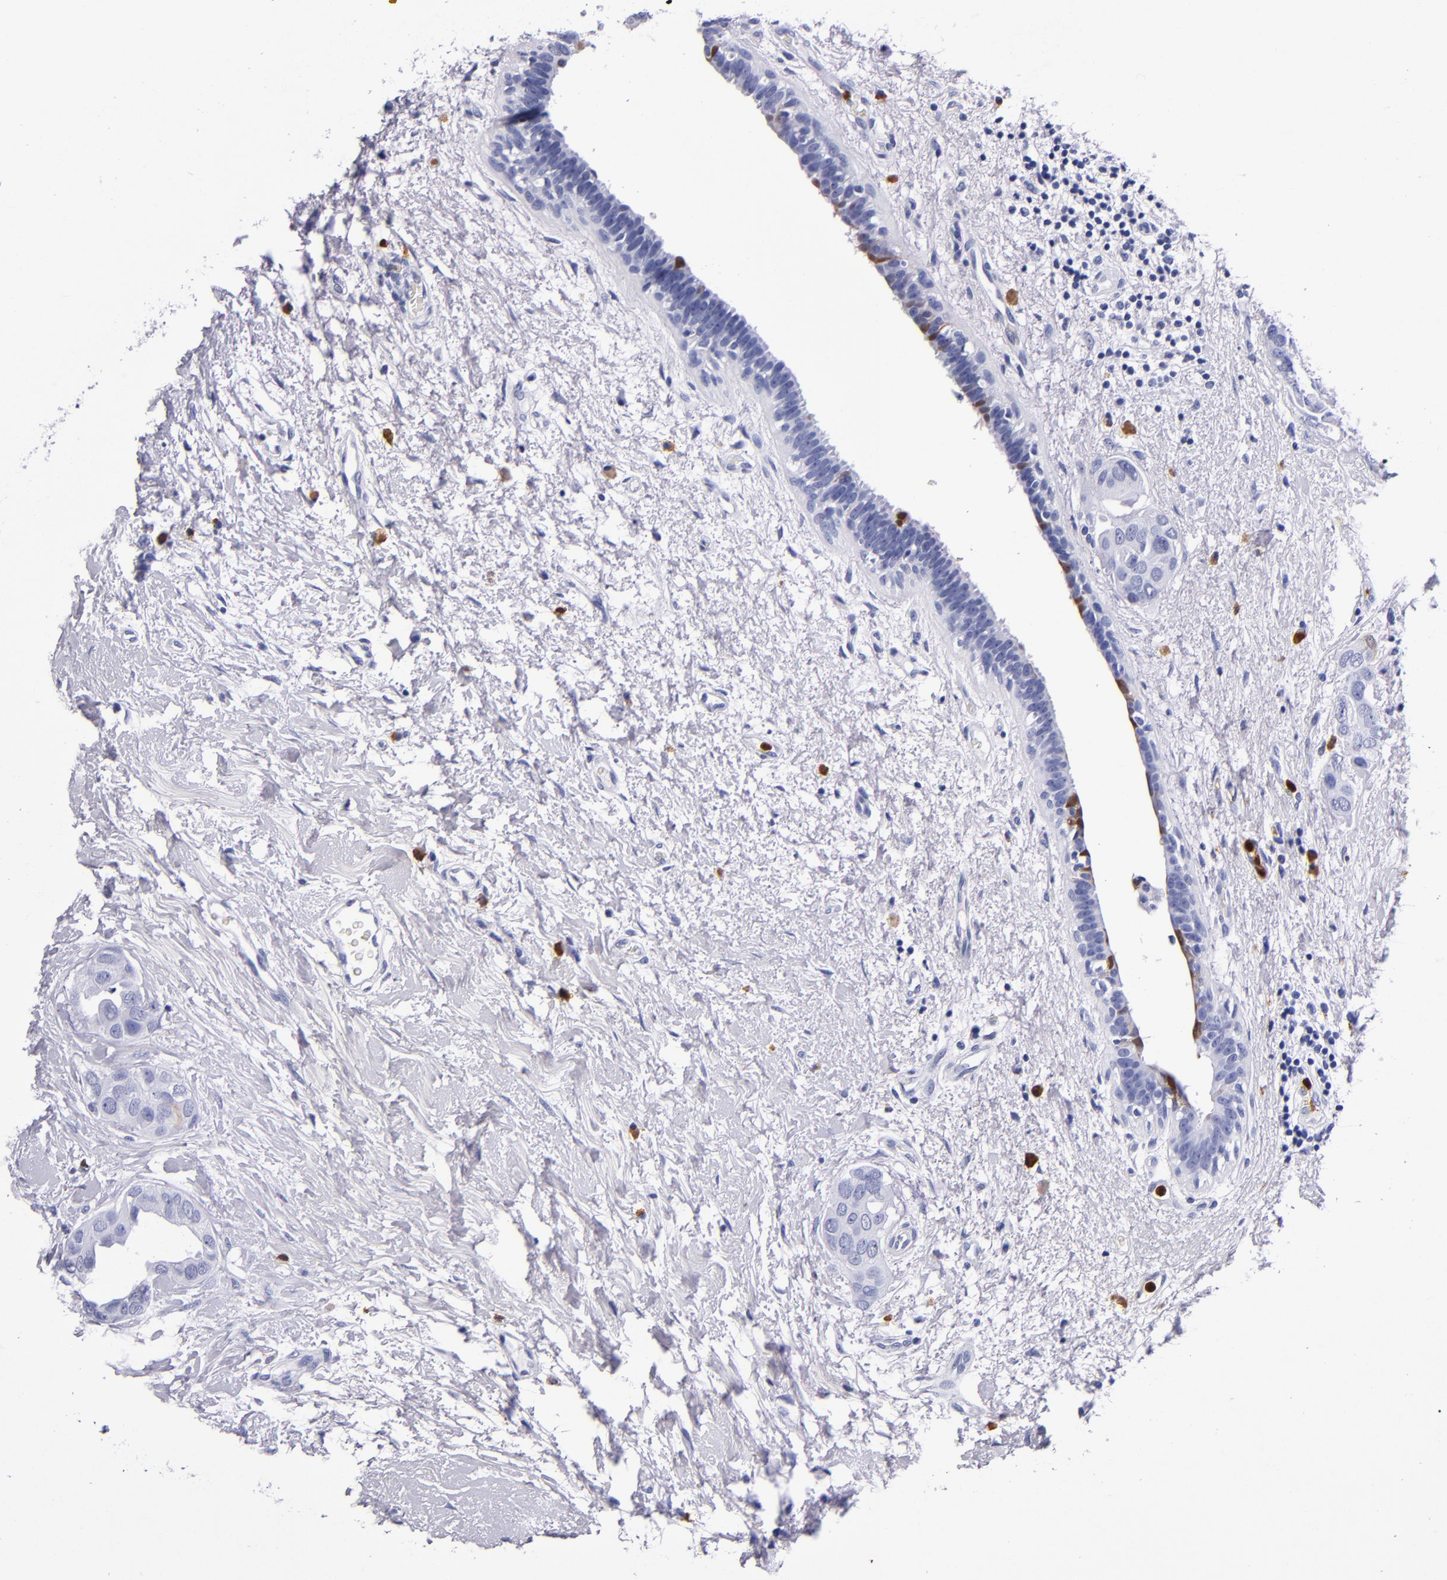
{"staining": {"intensity": "negative", "quantity": "none", "location": "none"}, "tissue": "breast cancer", "cell_type": "Tumor cells", "image_type": "cancer", "snomed": [{"axis": "morphology", "description": "Duct carcinoma"}, {"axis": "topography", "description": "Breast"}], "caption": "High power microscopy image of an IHC micrograph of breast cancer, revealing no significant positivity in tumor cells. (Brightfield microscopy of DAB immunohistochemistry at high magnification).", "gene": "S100A8", "patient": {"sex": "female", "age": 40}}